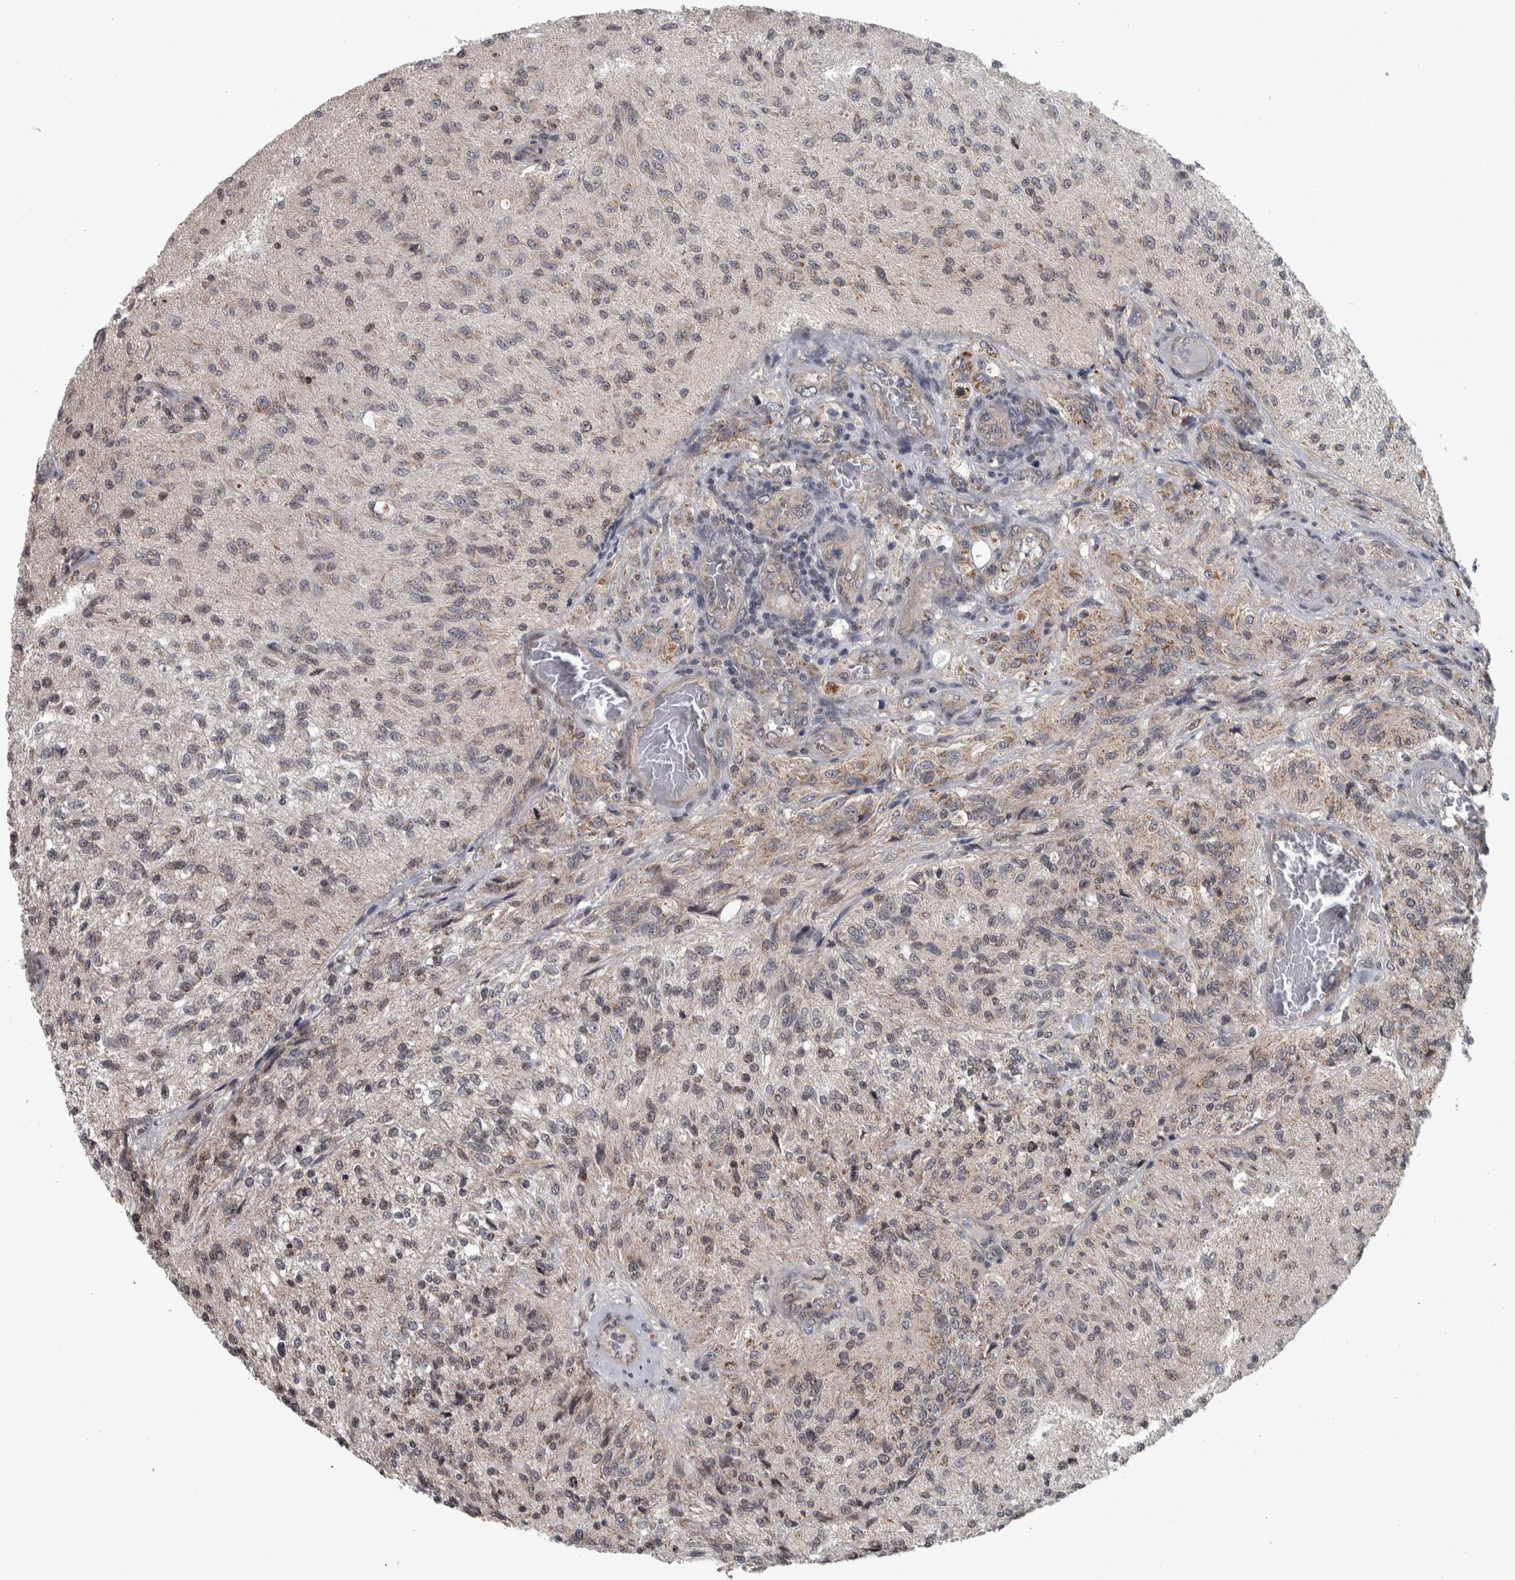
{"staining": {"intensity": "weak", "quantity": "<25%", "location": "cytoplasmic/membranous"}, "tissue": "glioma", "cell_type": "Tumor cells", "image_type": "cancer", "snomed": [{"axis": "morphology", "description": "Normal tissue, NOS"}, {"axis": "morphology", "description": "Glioma, malignant, High grade"}, {"axis": "topography", "description": "Cerebral cortex"}], "caption": "Immunohistochemistry of glioma shows no staining in tumor cells.", "gene": "CWC27", "patient": {"sex": "male", "age": 77}}